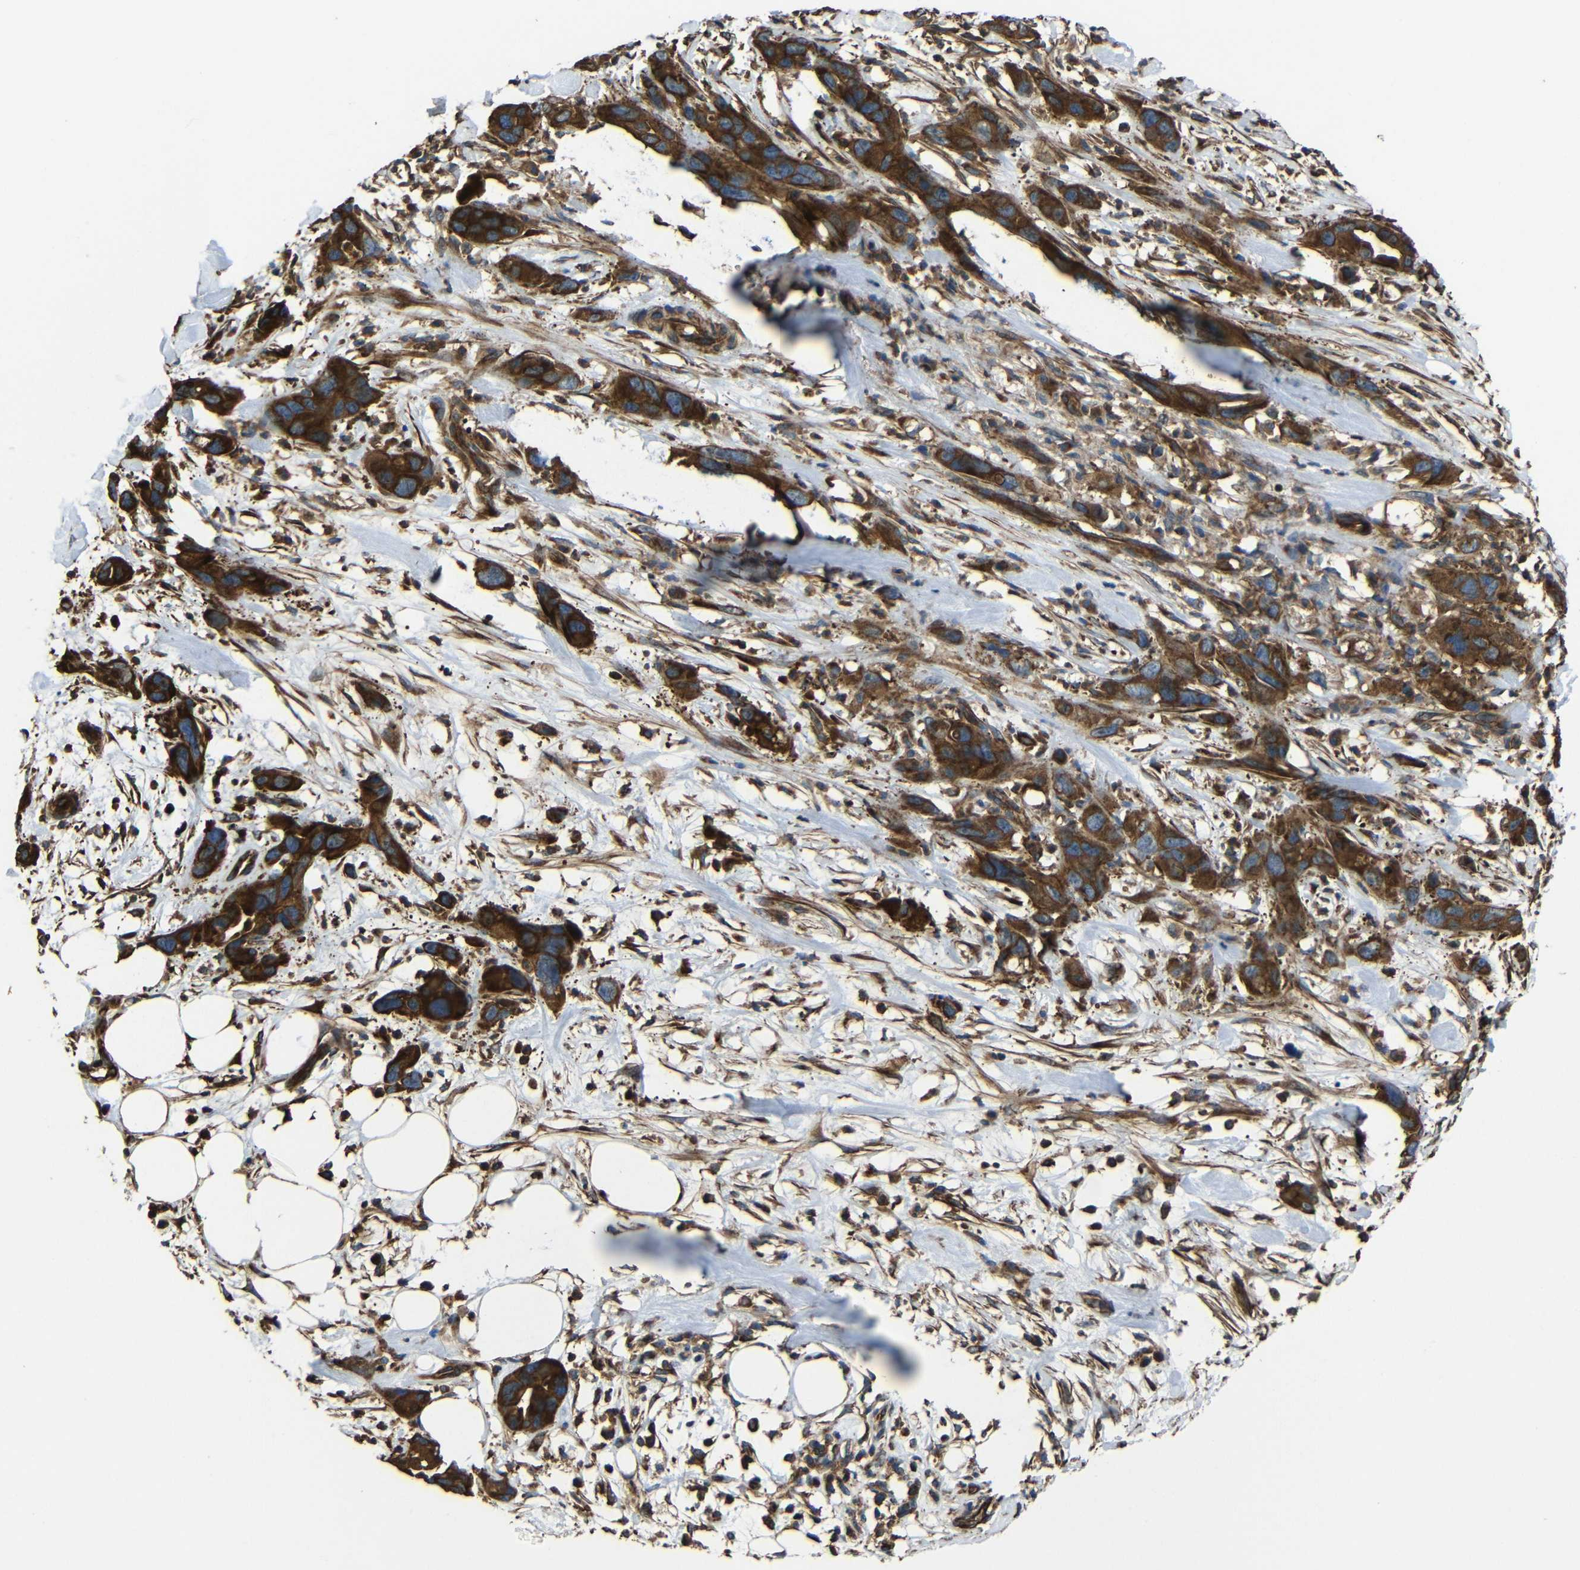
{"staining": {"intensity": "strong", "quantity": ">75%", "location": "cytoplasmic/membranous"}, "tissue": "pancreatic cancer", "cell_type": "Tumor cells", "image_type": "cancer", "snomed": [{"axis": "morphology", "description": "Adenocarcinoma, NOS"}, {"axis": "topography", "description": "Pancreas"}], "caption": "Protein staining by immunohistochemistry reveals strong cytoplasmic/membranous staining in approximately >75% of tumor cells in pancreatic adenocarcinoma.", "gene": "PTCH1", "patient": {"sex": "female", "age": 71}}